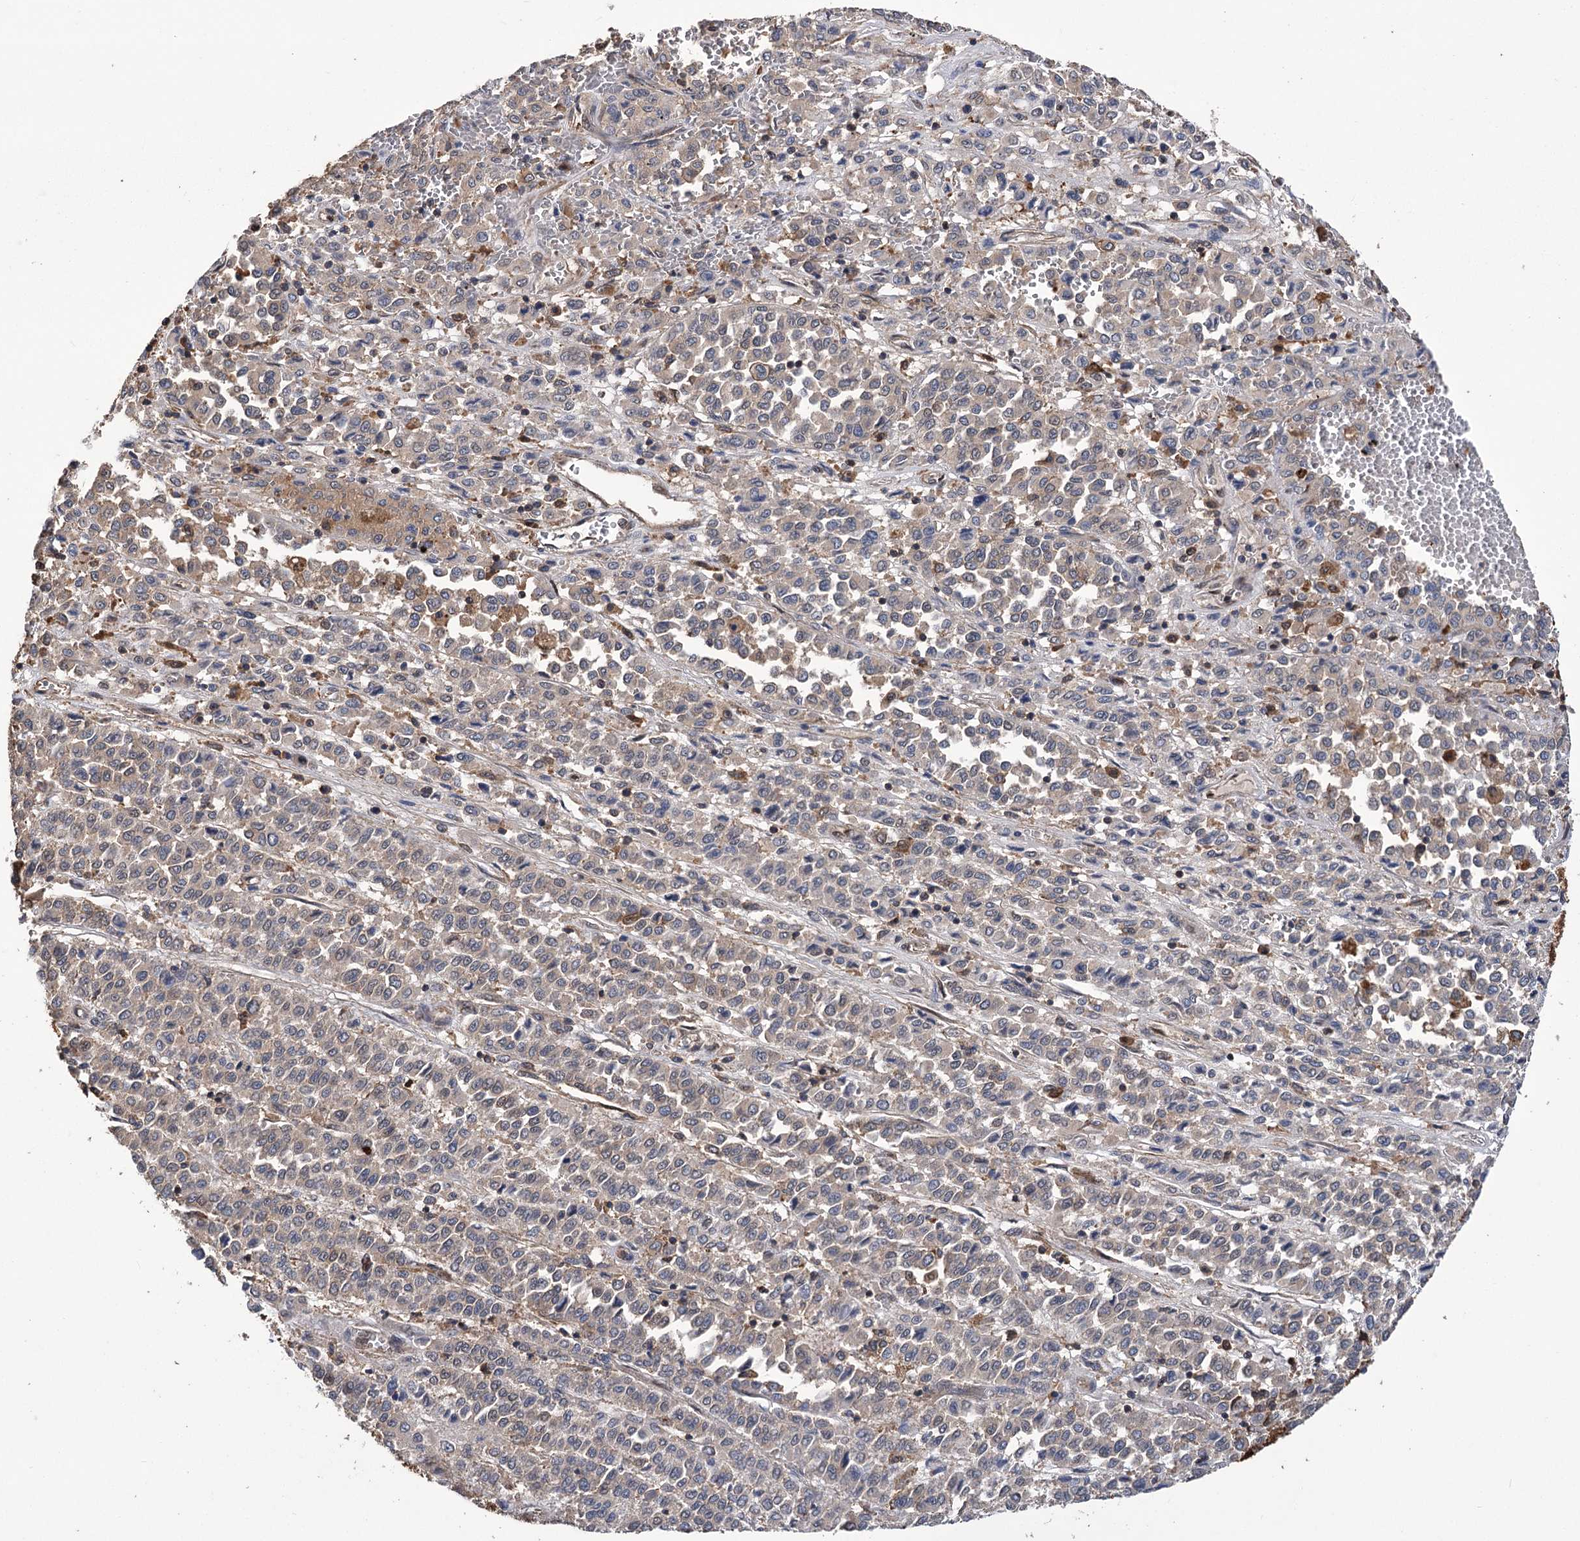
{"staining": {"intensity": "weak", "quantity": "<25%", "location": "cytoplasmic/membranous"}, "tissue": "melanoma", "cell_type": "Tumor cells", "image_type": "cancer", "snomed": [{"axis": "morphology", "description": "Malignant melanoma, Metastatic site"}, {"axis": "topography", "description": "Pancreas"}], "caption": "Immunohistochemistry image of neoplastic tissue: human malignant melanoma (metastatic site) stained with DAB (3,3'-diaminobenzidine) exhibits no significant protein staining in tumor cells. The staining was performed using DAB to visualize the protein expression in brown, while the nuclei were stained in blue with hematoxylin (Magnification: 20x).", "gene": "DPP3", "patient": {"sex": "female", "age": 30}}